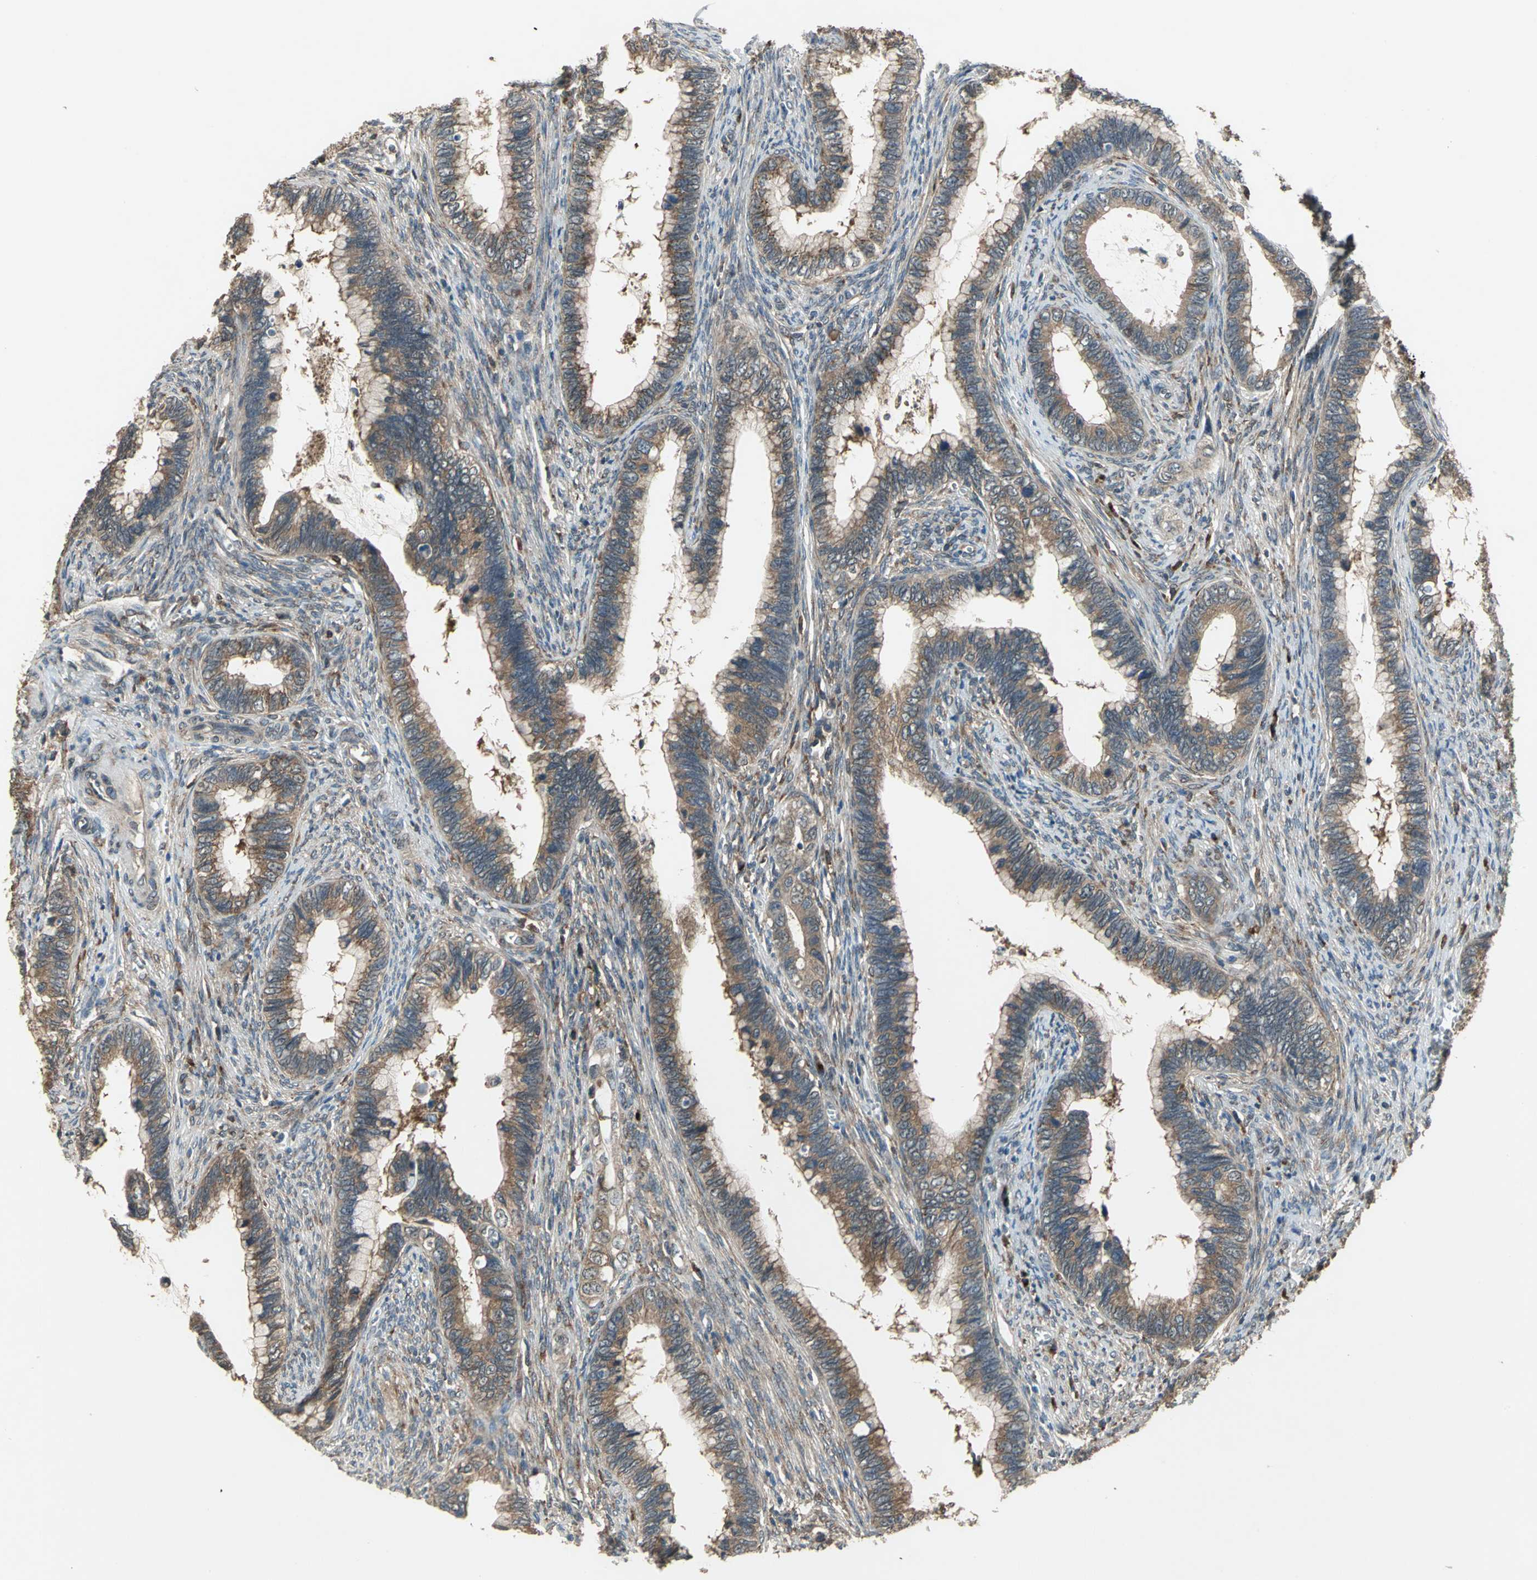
{"staining": {"intensity": "moderate", "quantity": ">75%", "location": "cytoplasmic/membranous"}, "tissue": "cervical cancer", "cell_type": "Tumor cells", "image_type": "cancer", "snomed": [{"axis": "morphology", "description": "Adenocarcinoma, NOS"}, {"axis": "topography", "description": "Cervix"}], "caption": "Cervical cancer tissue reveals moderate cytoplasmic/membranous positivity in about >75% of tumor cells, visualized by immunohistochemistry.", "gene": "NFKBIE", "patient": {"sex": "female", "age": 44}}